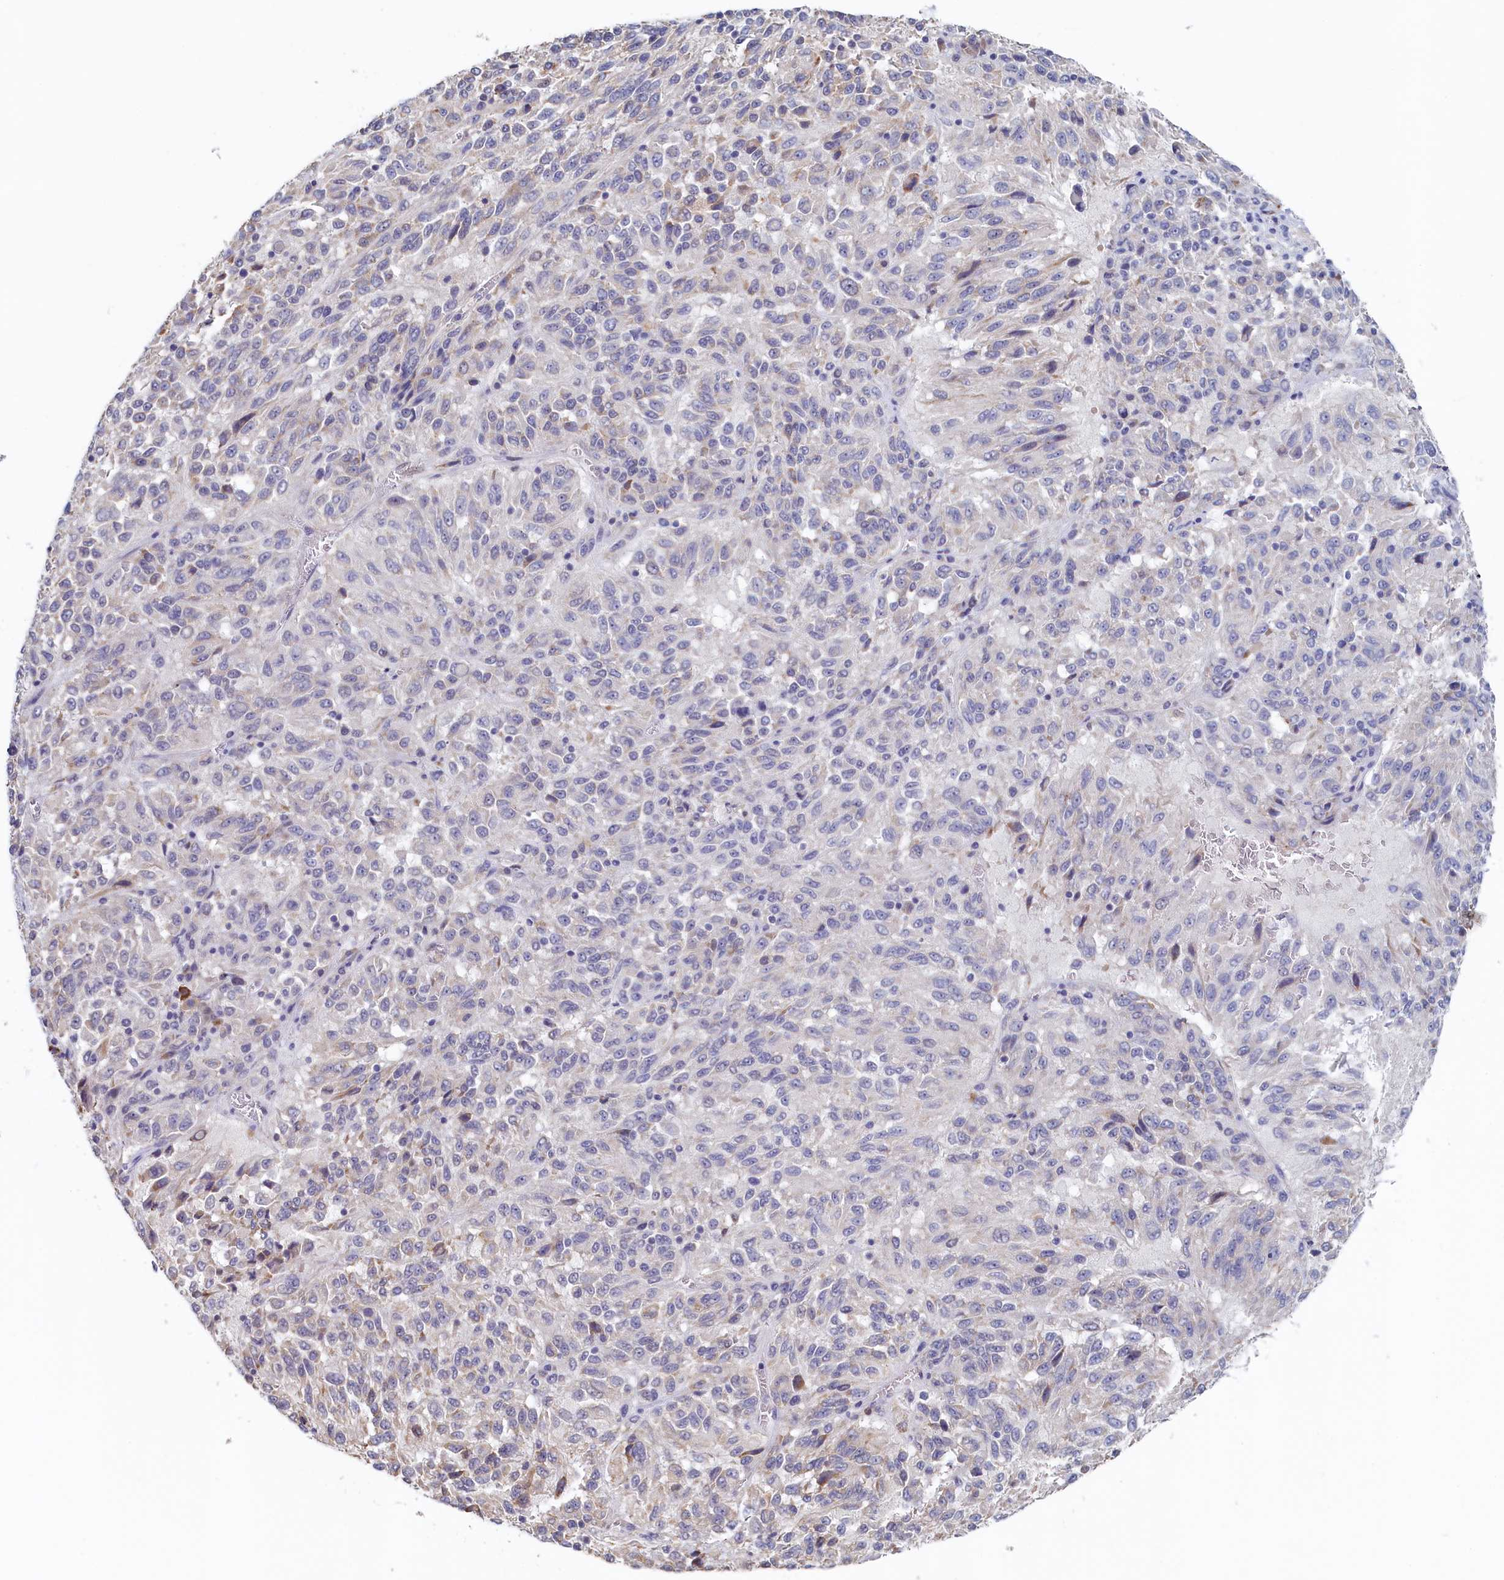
{"staining": {"intensity": "weak", "quantity": "<25%", "location": "cytoplasmic/membranous"}, "tissue": "melanoma", "cell_type": "Tumor cells", "image_type": "cancer", "snomed": [{"axis": "morphology", "description": "Malignant melanoma, Metastatic site"}, {"axis": "topography", "description": "Lung"}], "caption": "Malignant melanoma (metastatic site) stained for a protein using immunohistochemistry demonstrates no staining tumor cells.", "gene": "MOSPD3", "patient": {"sex": "male", "age": 64}}